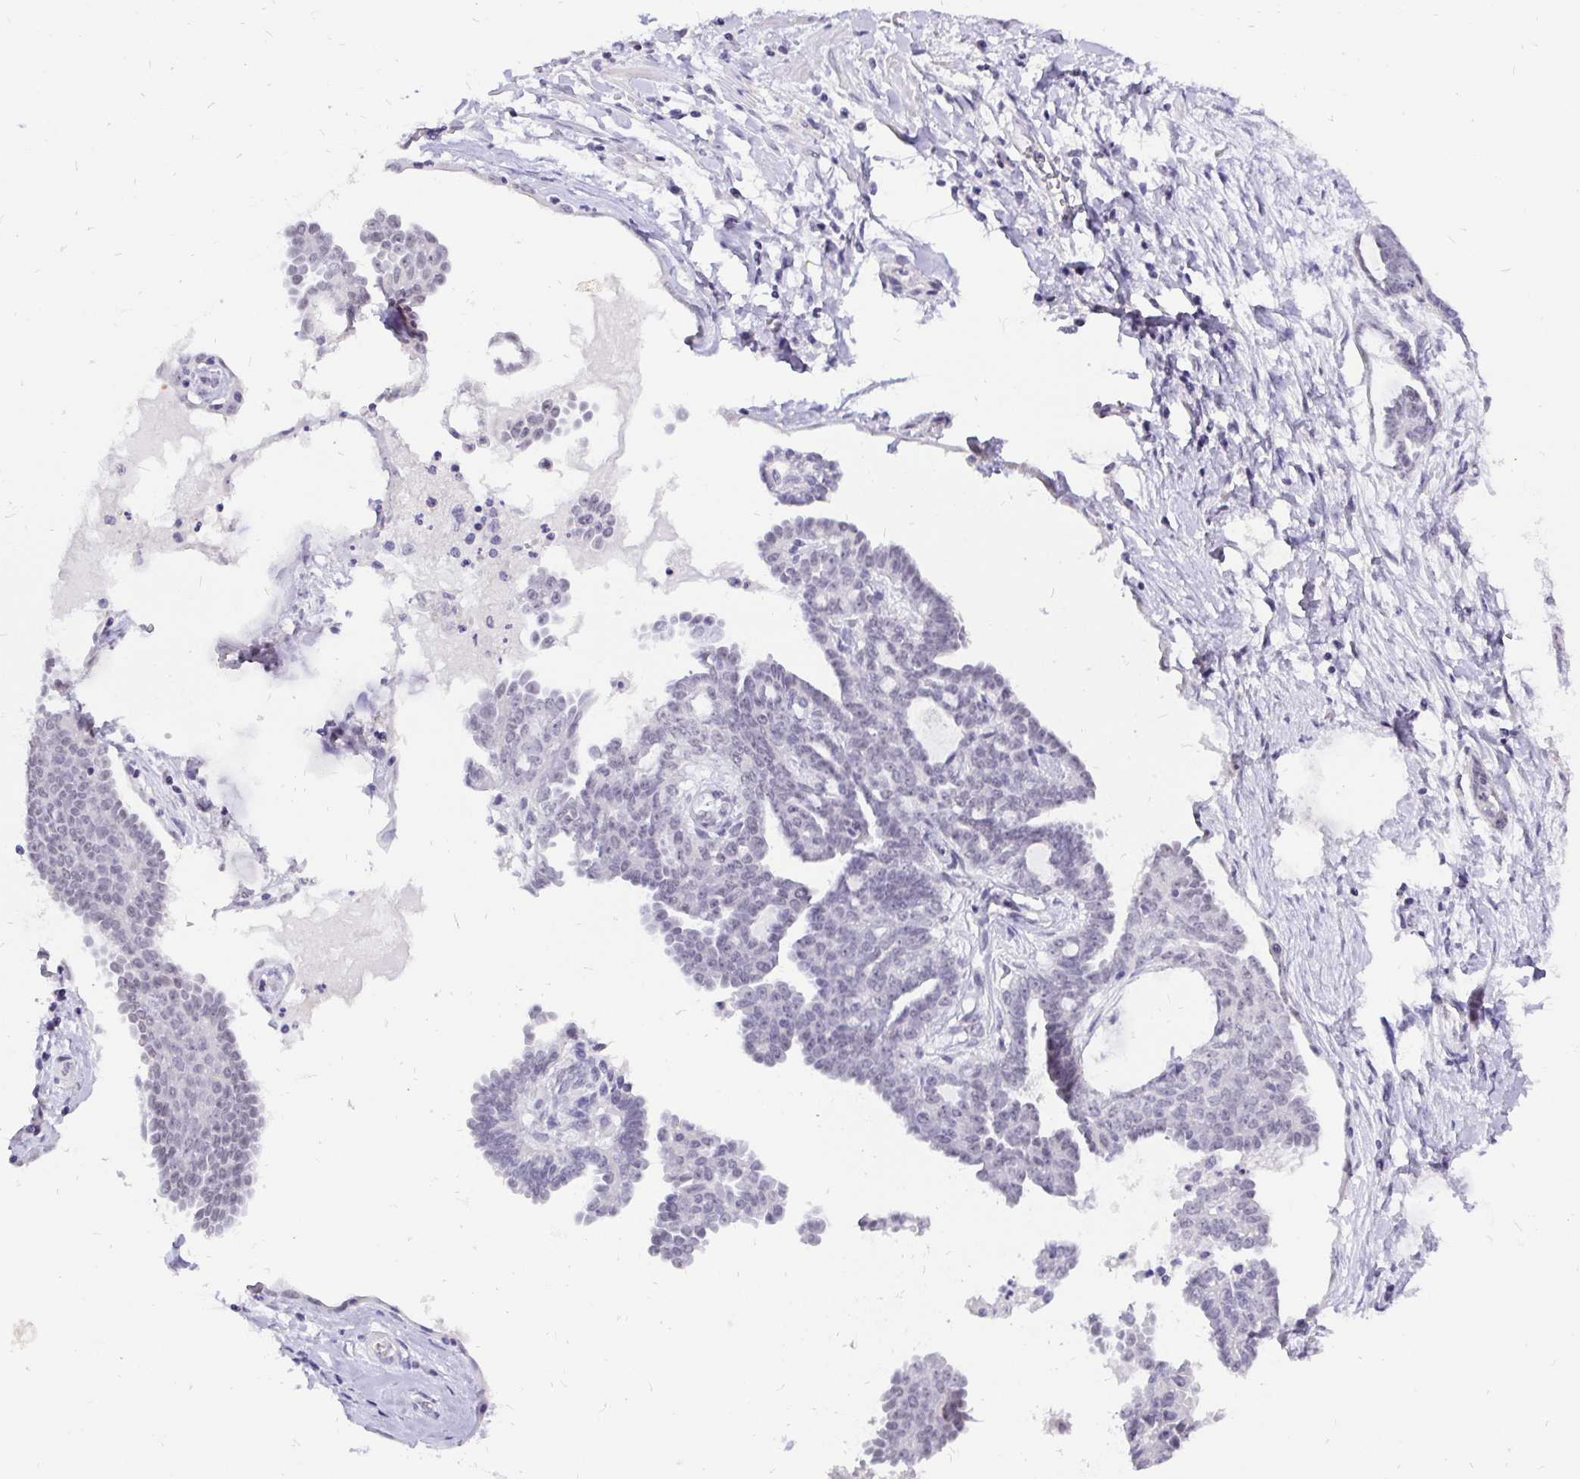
{"staining": {"intensity": "negative", "quantity": "none", "location": "none"}, "tissue": "ovarian cancer", "cell_type": "Tumor cells", "image_type": "cancer", "snomed": [{"axis": "morphology", "description": "Cystadenocarcinoma, serous, NOS"}, {"axis": "topography", "description": "Ovary"}], "caption": "Immunohistochemistry (IHC) of ovarian cancer (serous cystadenocarcinoma) exhibits no positivity in tumor cells.", "gene": "ZNF860", "patient": {"sex": "female", "age": 71}}